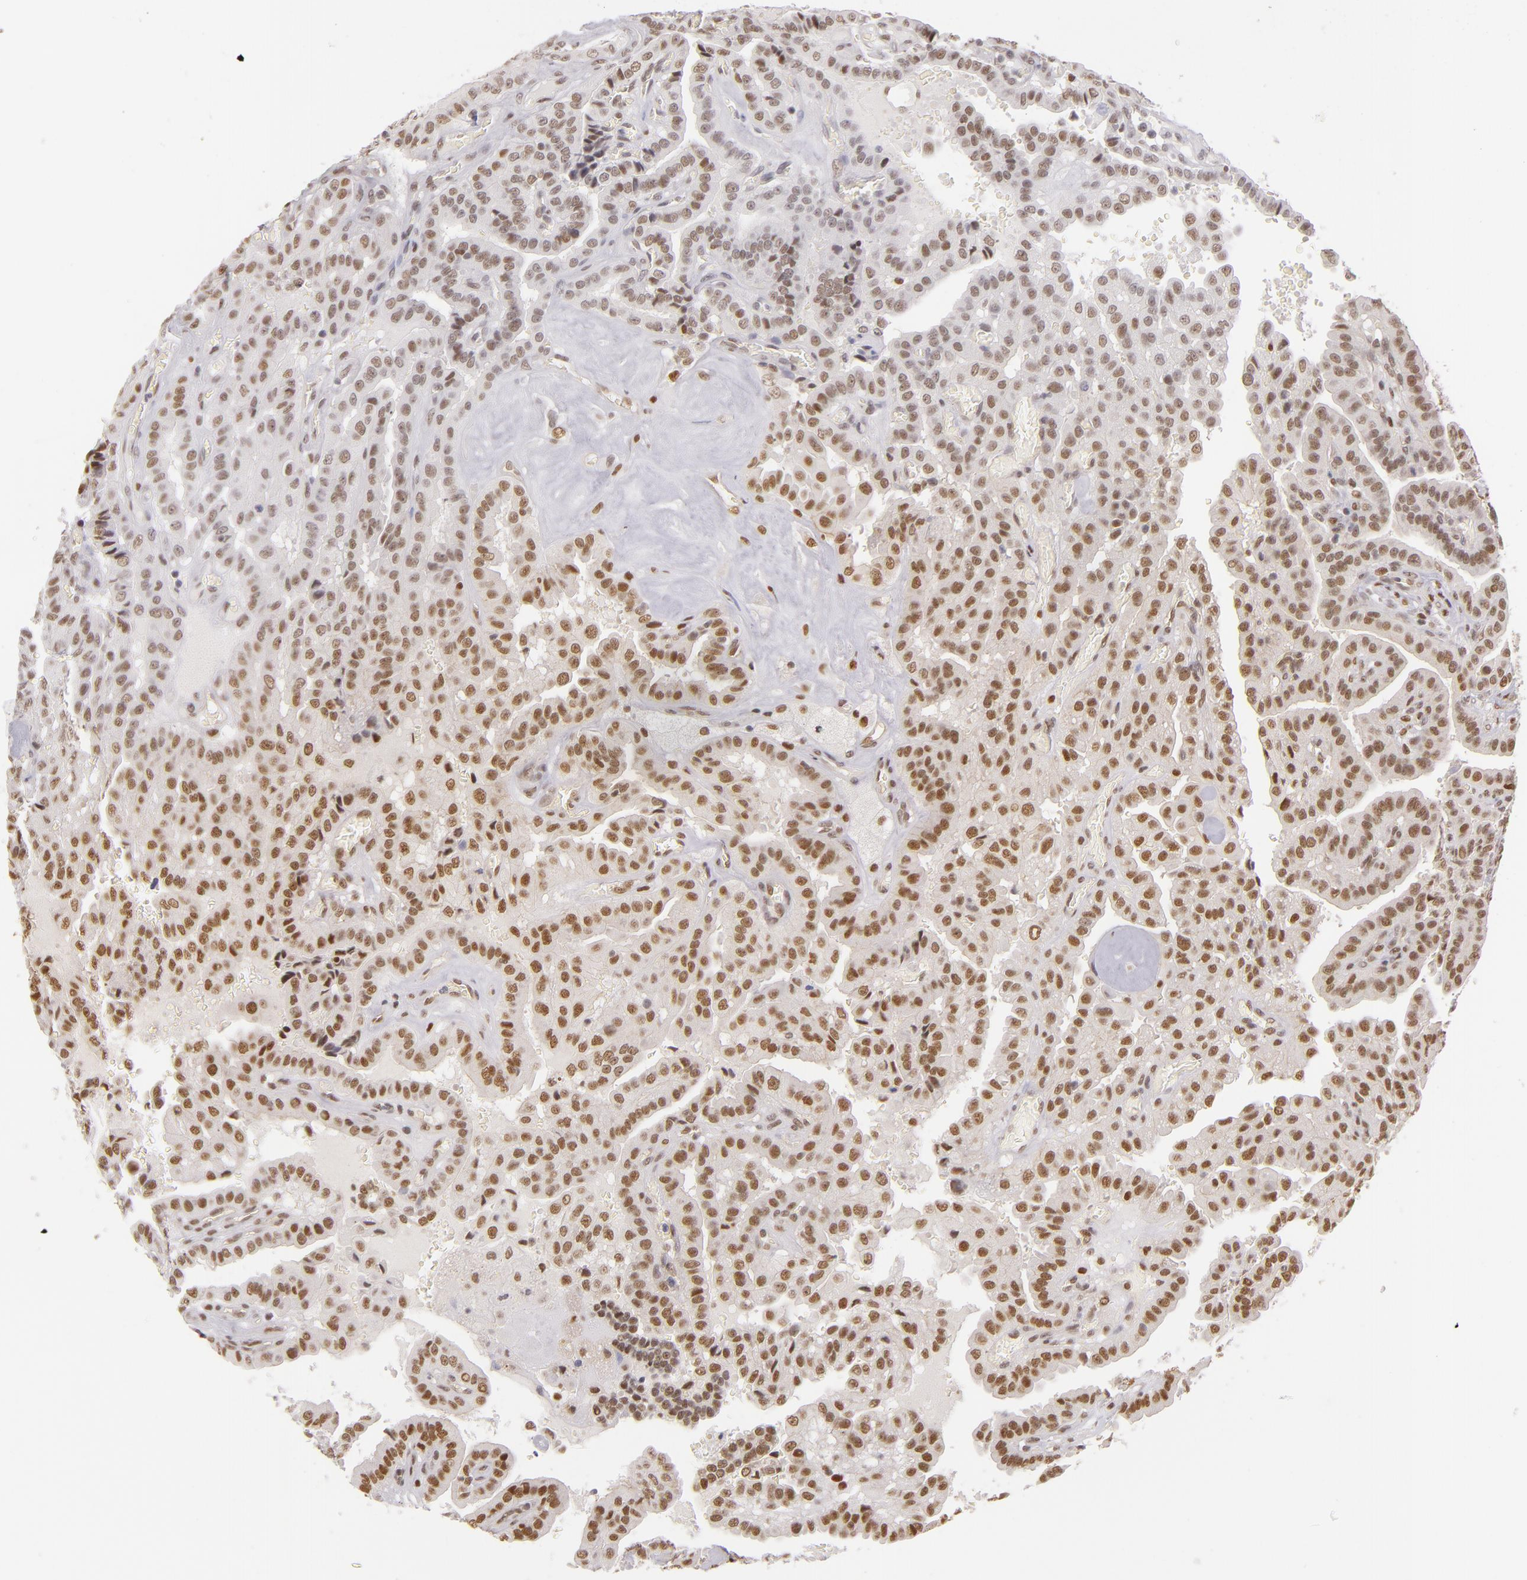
{"staining": {"intensity": "moderate", "quantity": ">75%", "location": "nuclear"}, "tissue": "thyroid cancer", "cell_type": "Tumor cells", "image_type": "cancer", "snomed": [{"axis": "morphology", "description": "Papillary adenocarcinoma, NOS"}, {"axis": "topography", "description": "Thyroid gland"}], "caption": "Human thyroid papillary adenocarcinoma stained with a brown dye shows moderate nuclear positive positivity in about >75% of tumor cells.", "gene": "NCOR2", "patient": {"sex": "male", "age": 87}}